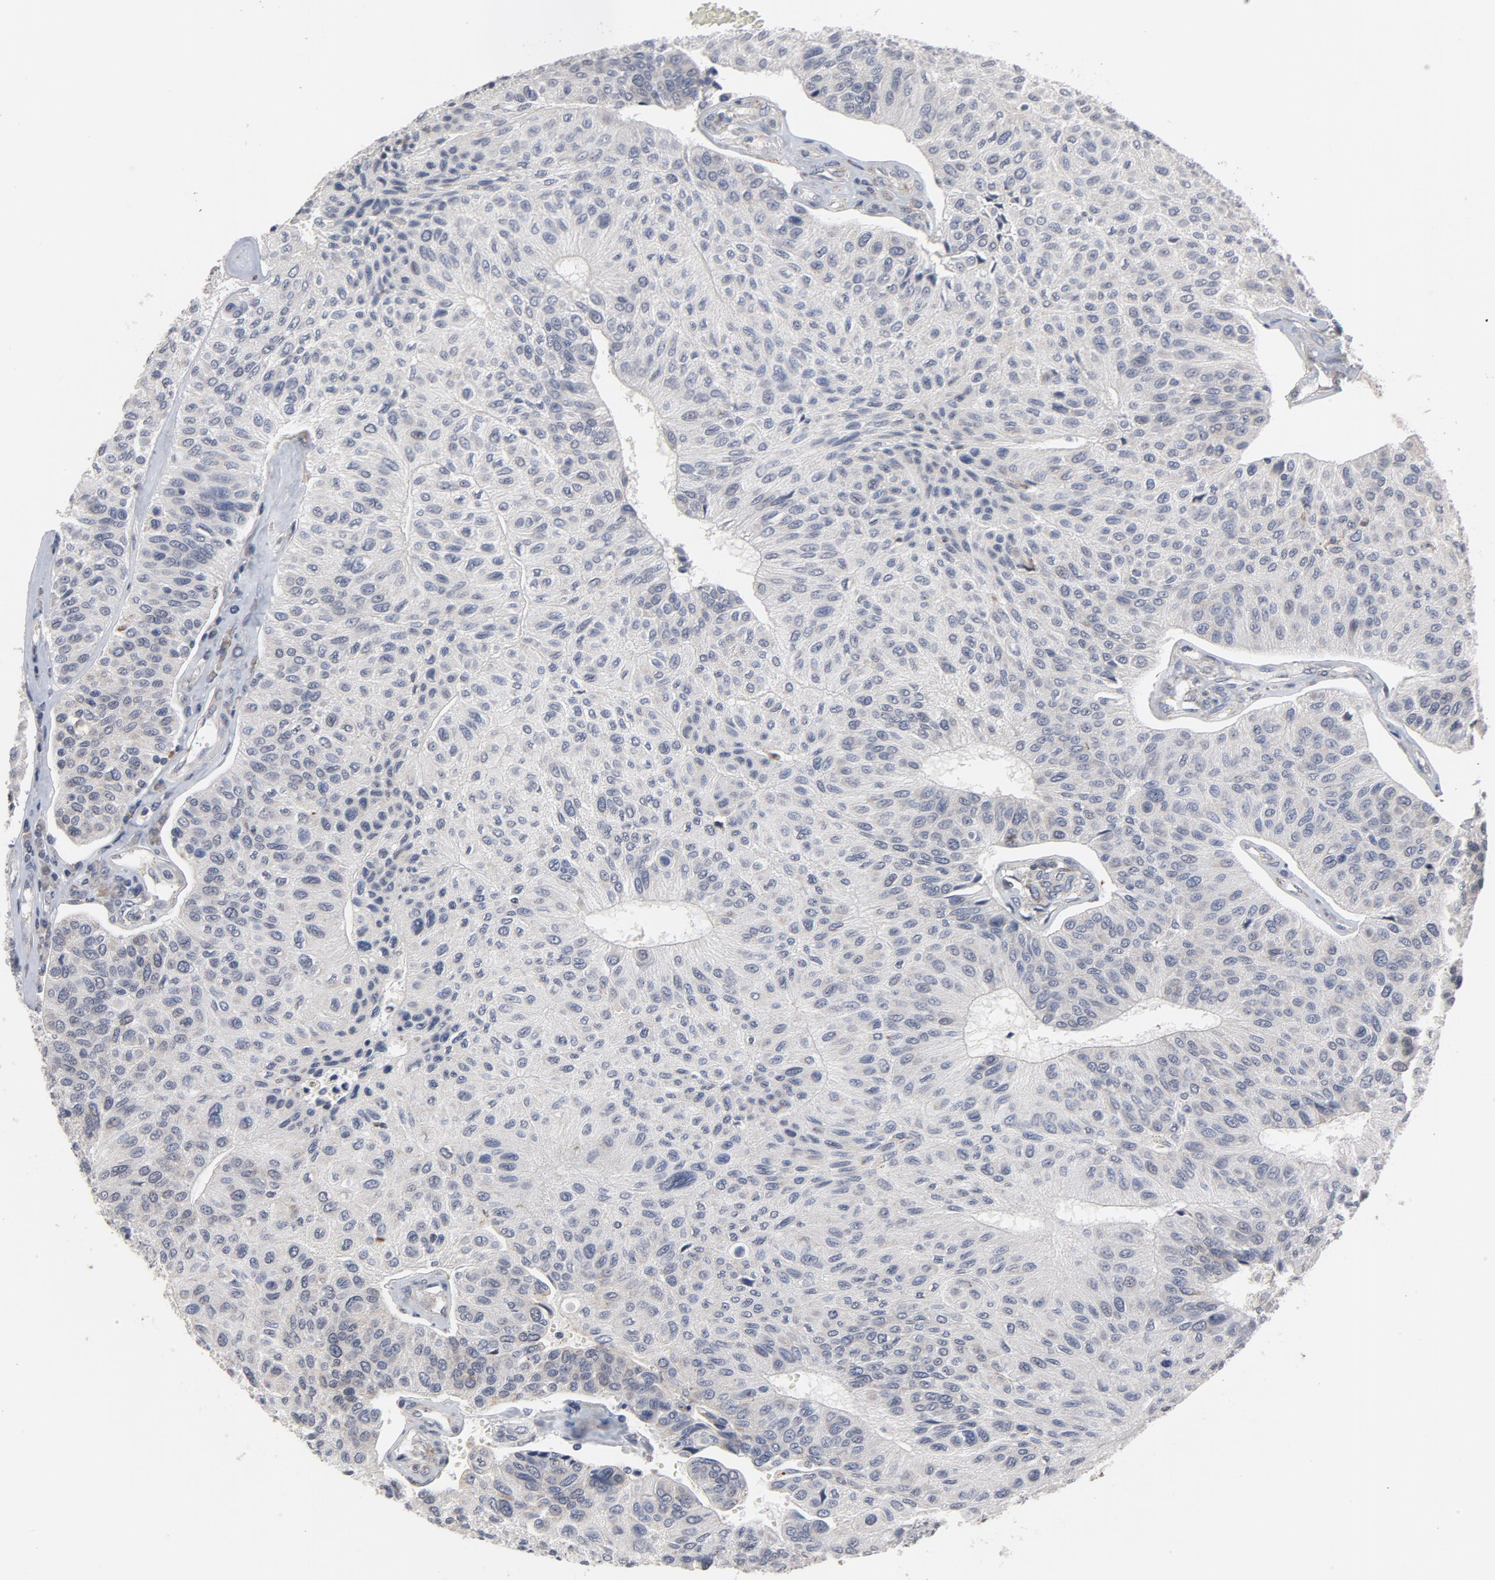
{"staining": {"intensity": "negative", "quantity": "none", "location": "none"}, "tissue": "urothelial cancer", "cell_type": "Tumor cells", "image_type": "cancer", "snomed": [{"axis": "morphology", "description": "Urothelial carcinoma, High grade"}, {"axis": "topography", "description": "Urinary bladder"}], "caption": "Tumor cells show no significant protein positivity in urothelial carcinoma (high-grade). Nuclei are stained in blue.", "gene": "PPP1R1B", "patient": {"sex": "male", "age": 66}}